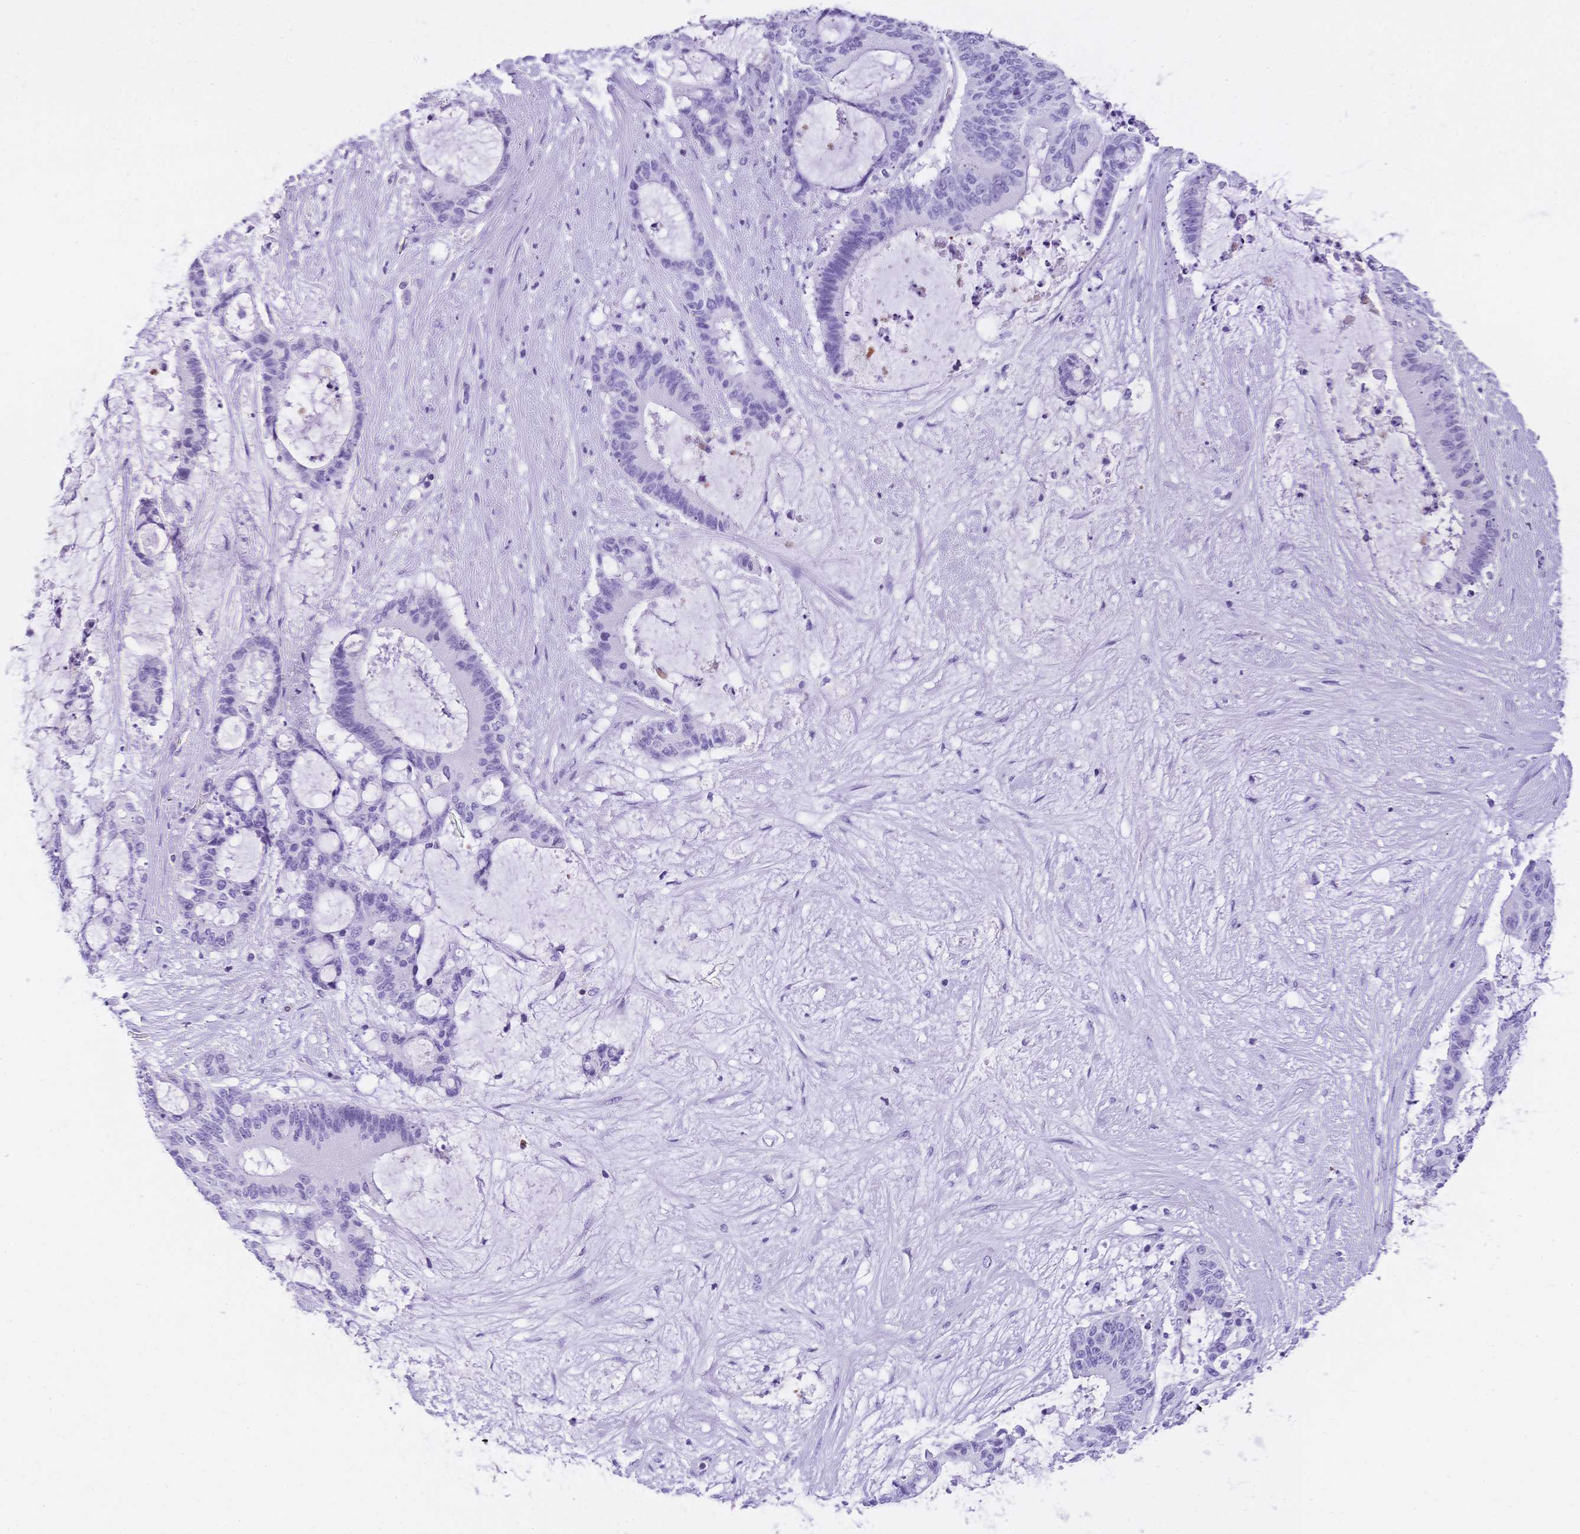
{"staining": {"intensity": "negative", "quantity": "none", "location": "none"}, "tissue": "liver cancer", "cell_type": "Tumor cells", "image_type": "cancer", "snomed": [{"axis": "morphology", "description": "Normal tissue, NOS"}, {"axis": "morphology", "description": "Cholangiocarcinoma"}, {"axis": "topography", "description": "Liver"}, {"axis": "topography", "description": "Peripheral nerve tissue"}], "caption": "High magnification brightfield microscopy of liver cholangiocarcinoma stained with DAB (brown) and counterstained with hematoxylin (blue): tumor cells show no significant positivity.", "gene": "MUC21", "patient": {"sex": "female", "age": 73}}